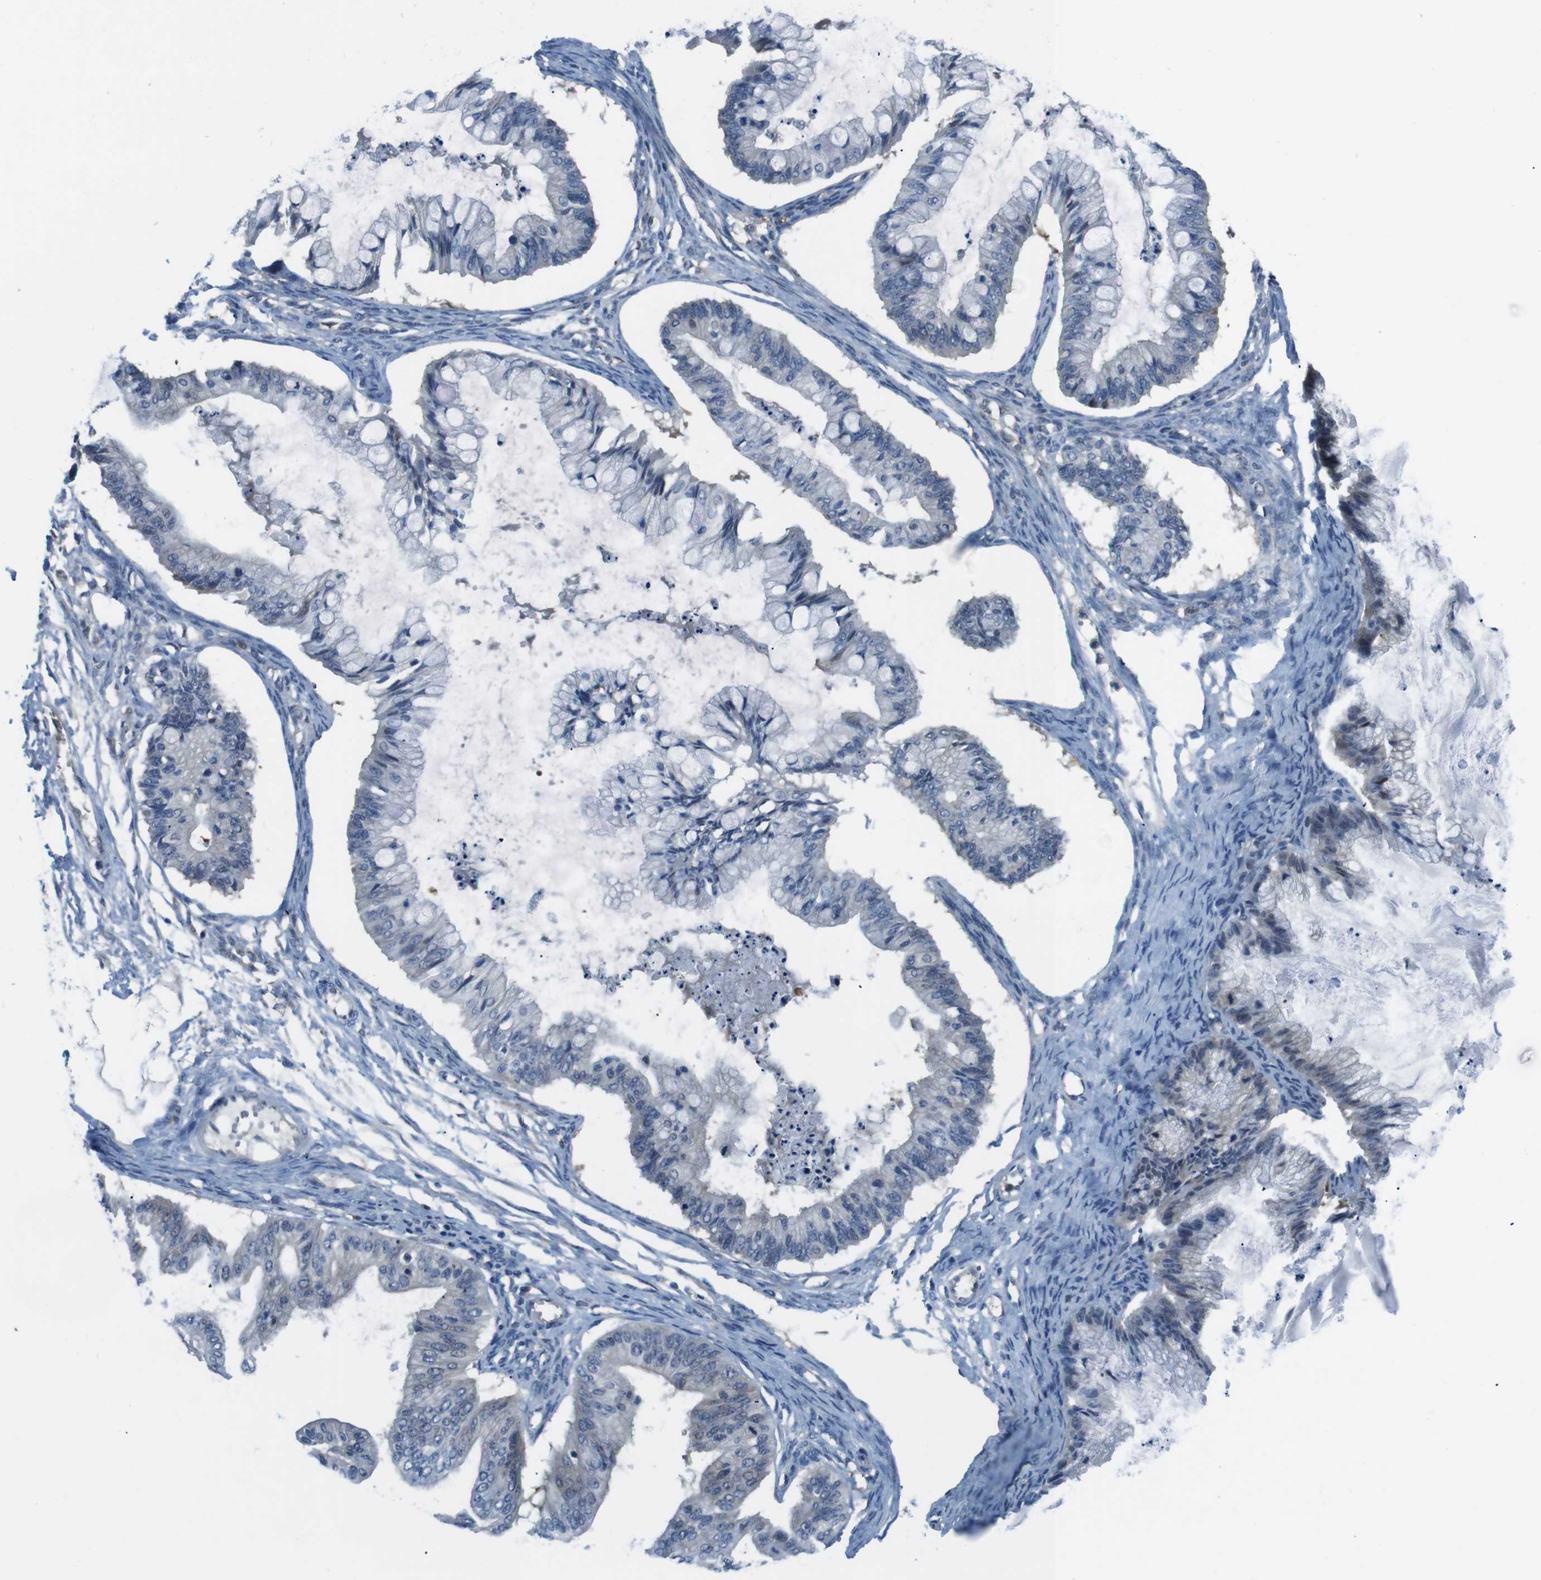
{"staining": {"intensity": "negative", "quantity": "none", "location": "none"}, "tissue": "ovarian cancer", "cell_type": "Tumor cells", "image_type": "cancer", "snomed": [{"axis": "morphology", "description": "Cystadenocarcinoma, mucinous, NOS"}, {"axis": "topography", "description": "Ovary"}], "caption": "There is no significant positivity in tumor cells of ovarian cancer (mucinous cystadenocarcinoma).", "gene": "NANOS2", "patient": {"sex": "female", "age": 57}}